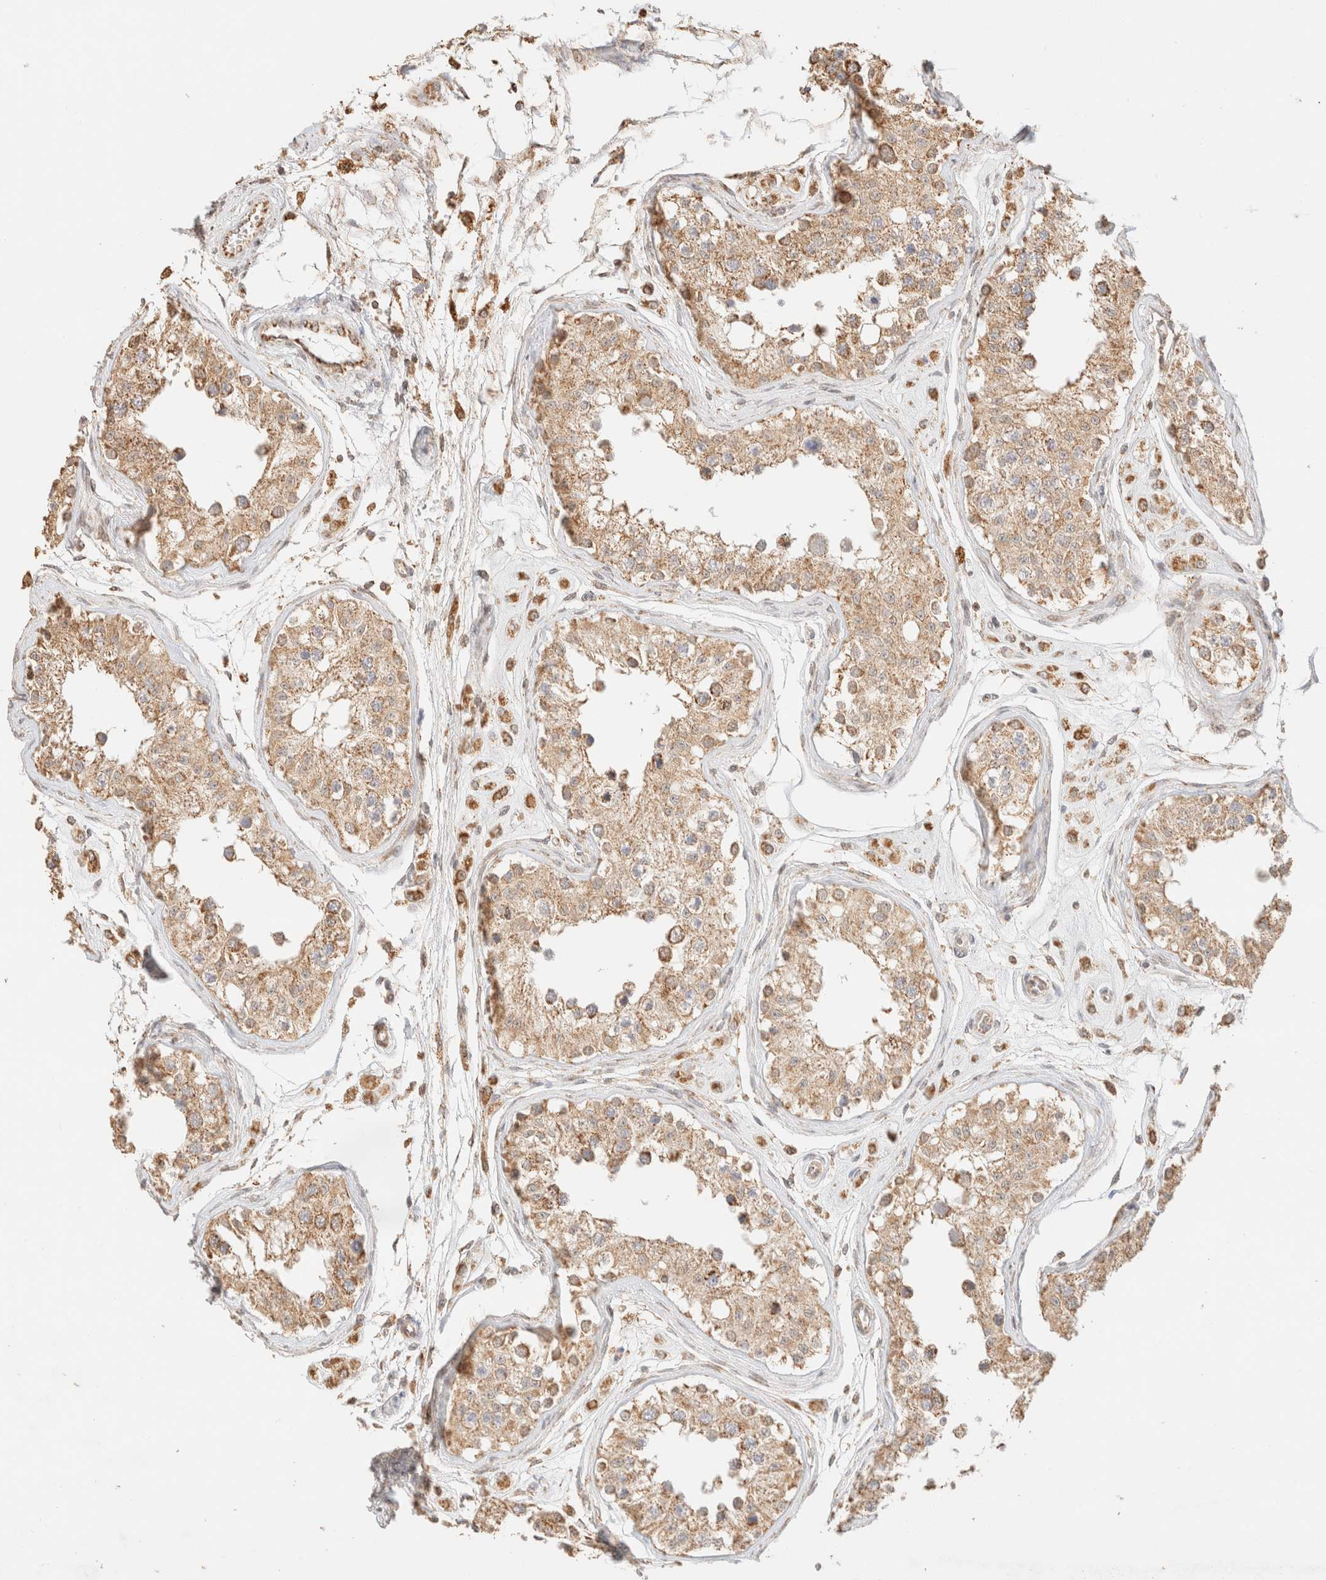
{"staining": {"intensity": "moderate", "quantity": ">75%", "location": "cytoplasmic/membranous"}, "tissue": "testis", "cell_type": "Cells in seminiferous ducts", "image_type": "normal", "snomed": [{"axis": "morphology", "description": "Normal tissue, NOS"}, {"axis": "morphology", "description": "Adenocarcinoma, metastatic, NOS"}, {"axis": "topography", "description": "Testis"}], "caption": "The immunohistochemical stain highlights moderate cytoplasmic/membranous staining in cells in seminiferous ducts of unremarkable testis.", "gene": "TACO1", "patient": {"sex": "male", "age": 26}}